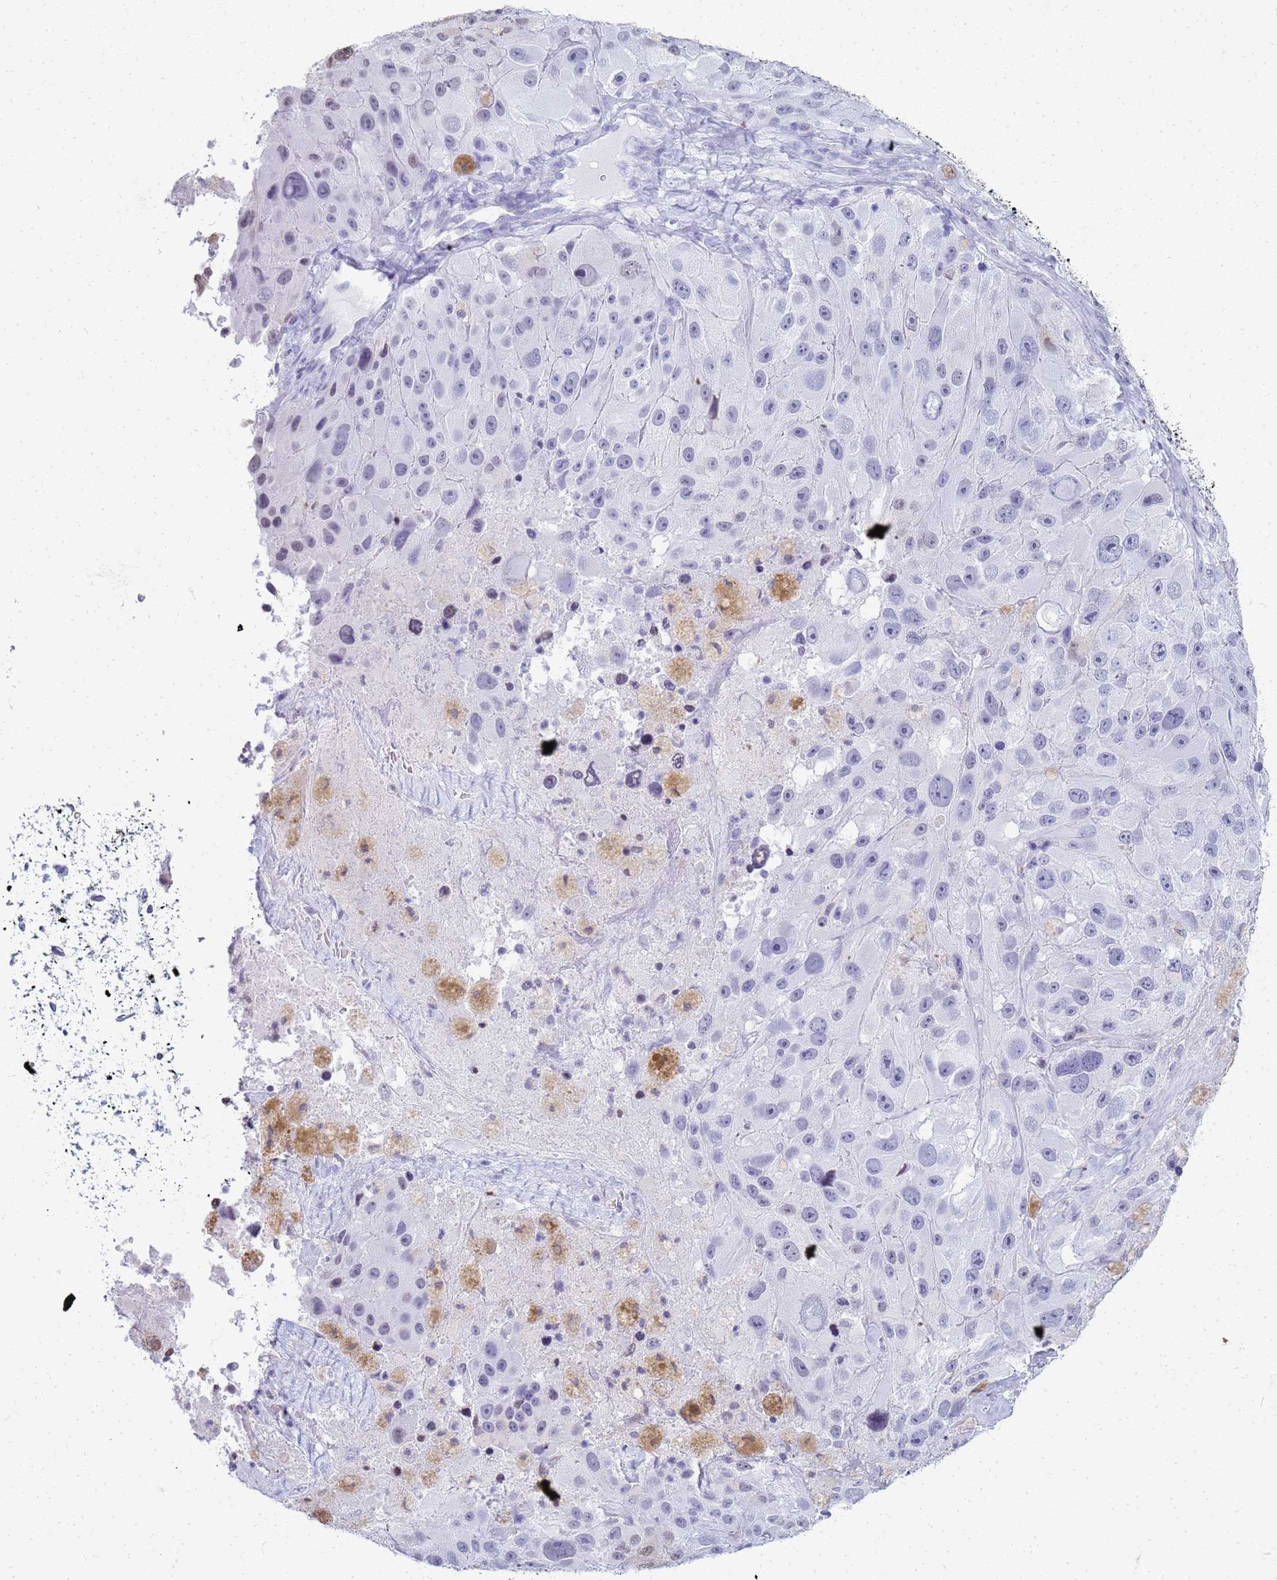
{"staining": {"intensity": "negative", "quantity": "none", "location": "none"}, "tissue": "melanoma", "cell_type": "Tumor cells", "image_type": "cancer", "snomed": [{"axis": "morphology", "description": "Malignant melanoma, Metastatic site"}, {"axis": "topography", "description": "Lymph node"}], "caption": "The immunohistochemistry photomicrograph has no significant positivity in tumor cells of malignant melanoma (metastatic site) tissue.", "gene": "SLC7A9", "patient": {"sex": "male", "age": 62}}